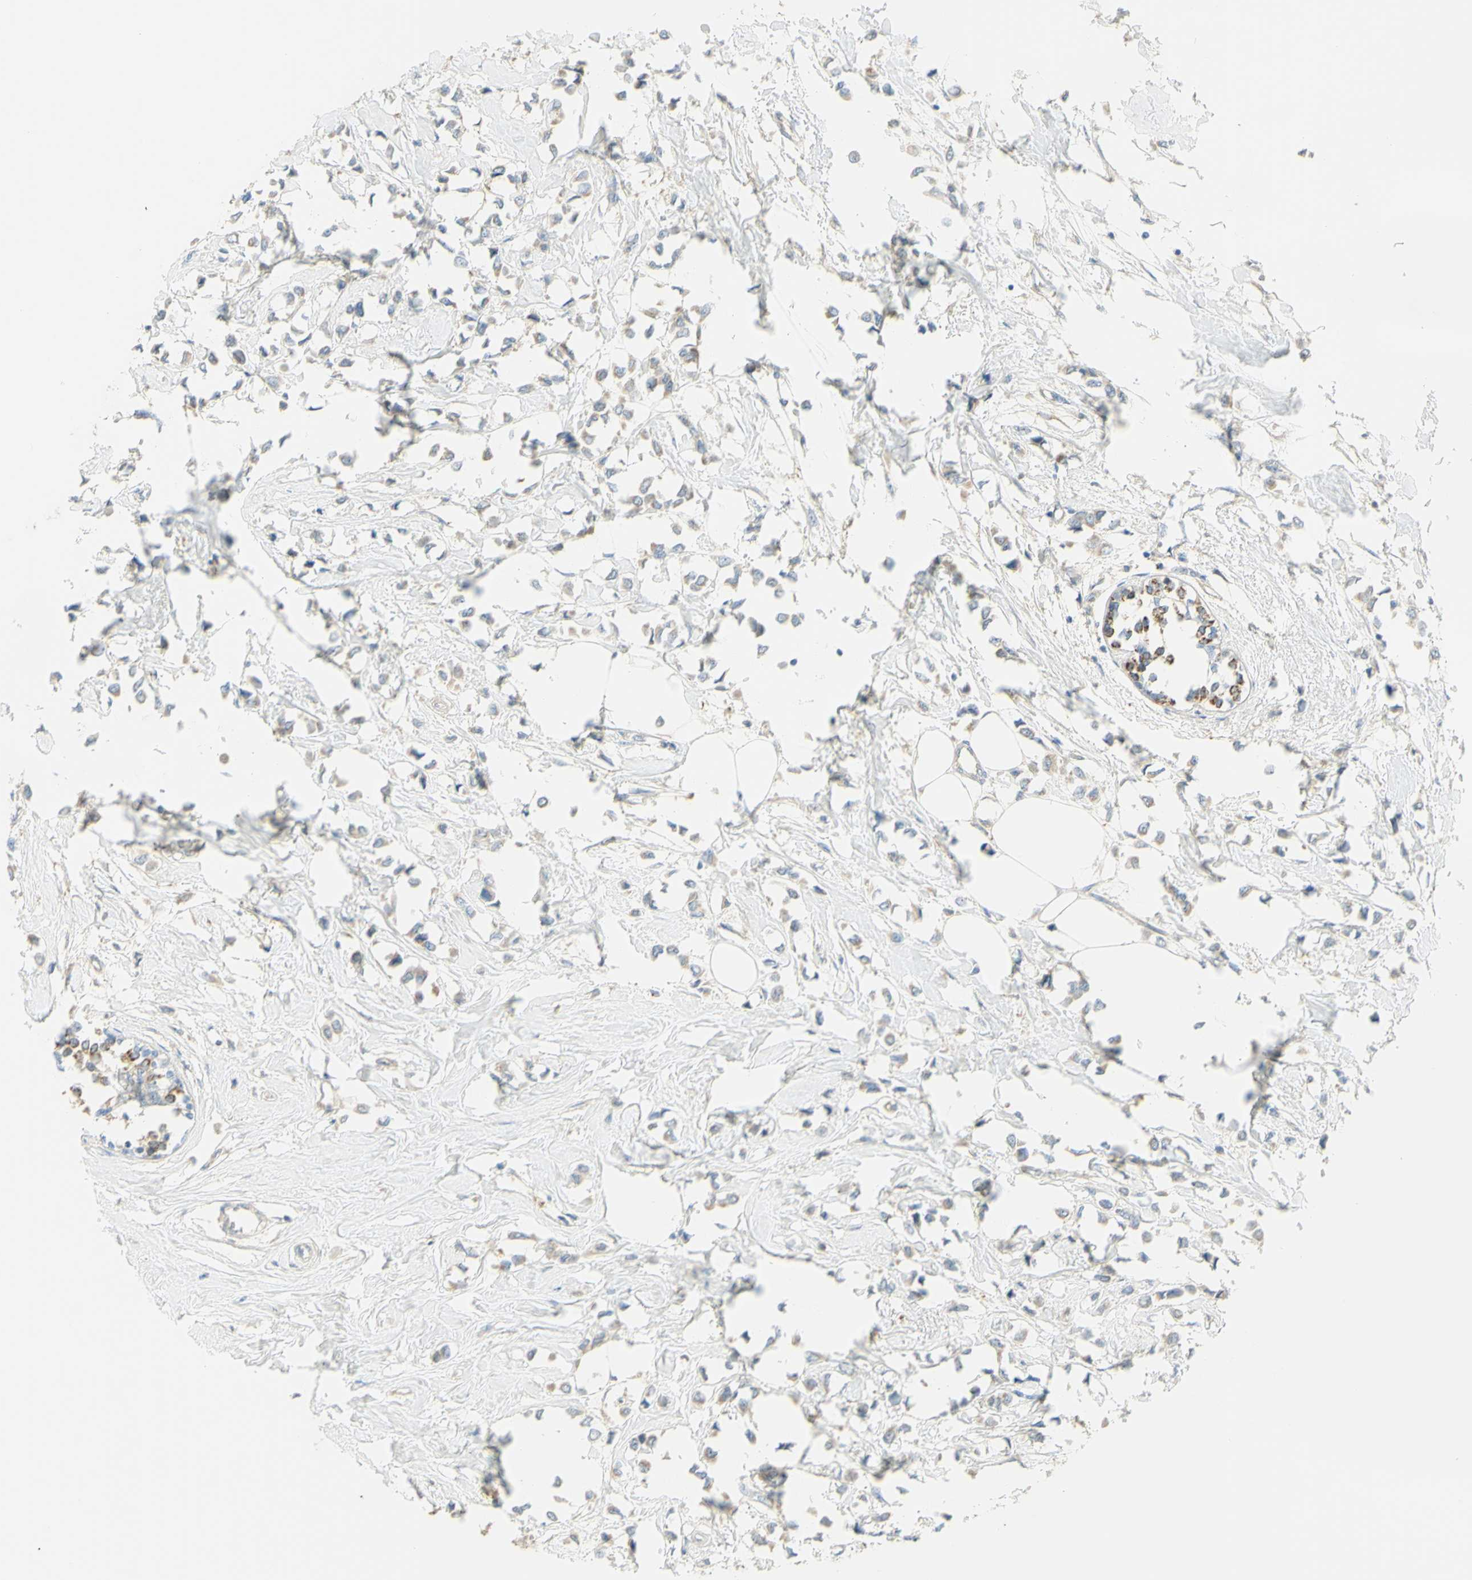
{"staining": {"intensity": "weak", "quantity": "25%-75%", "location": "cytoplasmic/membranous"}, "tissue": "breast cancer", "cell_type": "Tumor cells", "image_type": "cancer", "snomed": [{"axis": "morphology", "description": "Lobular carcinoma"}, {"axis": "topography", "description": "Breast"}], "caption": "Lobular carcinoma (breast) stained for a protein (brown) shows weak cytoplasmic/membranous positive positivity in approximately 25%-75% of tumor cells.", "gene": "GCNT3", "patient": {"sex": "female", "age": 51}}